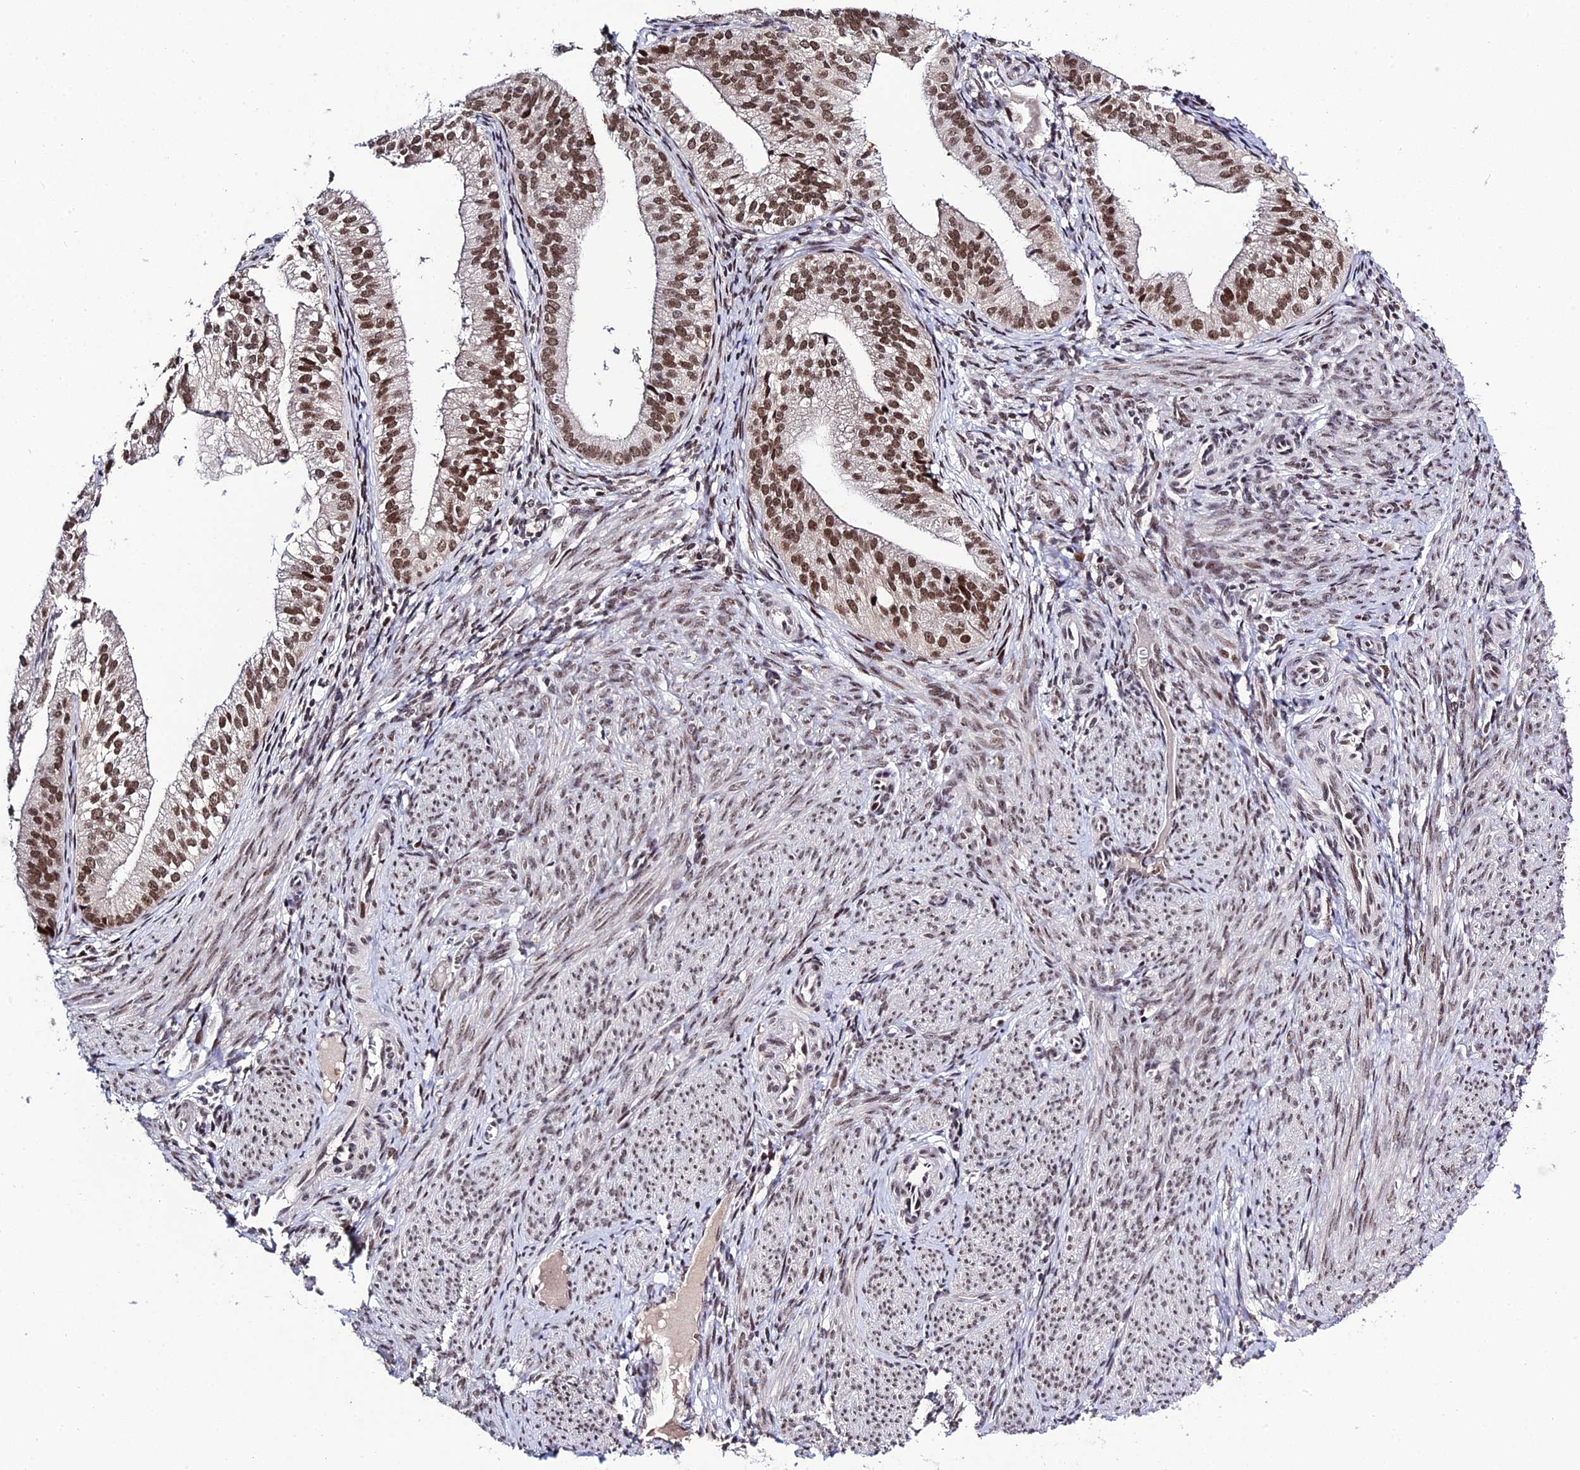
{"staining": {"intensity": "strong", "quantity": ">75%", "location": "nuclear"}, "tissue": "endometrial cancer", "cell_type": "Tumor cells", "image_type": "cancer", "snomed": [{"axis": "morphology", "description": "Adenocarcinoma, NOS"}, {"axis": "topography", "description": "Endometrium"}], "caption": "About >75% of tumor cells in adenocarcinoma (endometrial) show strong nuclear protein positivity as visualized by brown immunohistochemical staining.", "gene": "SYT15", "patient": {"sex": "female", "age": 50}}